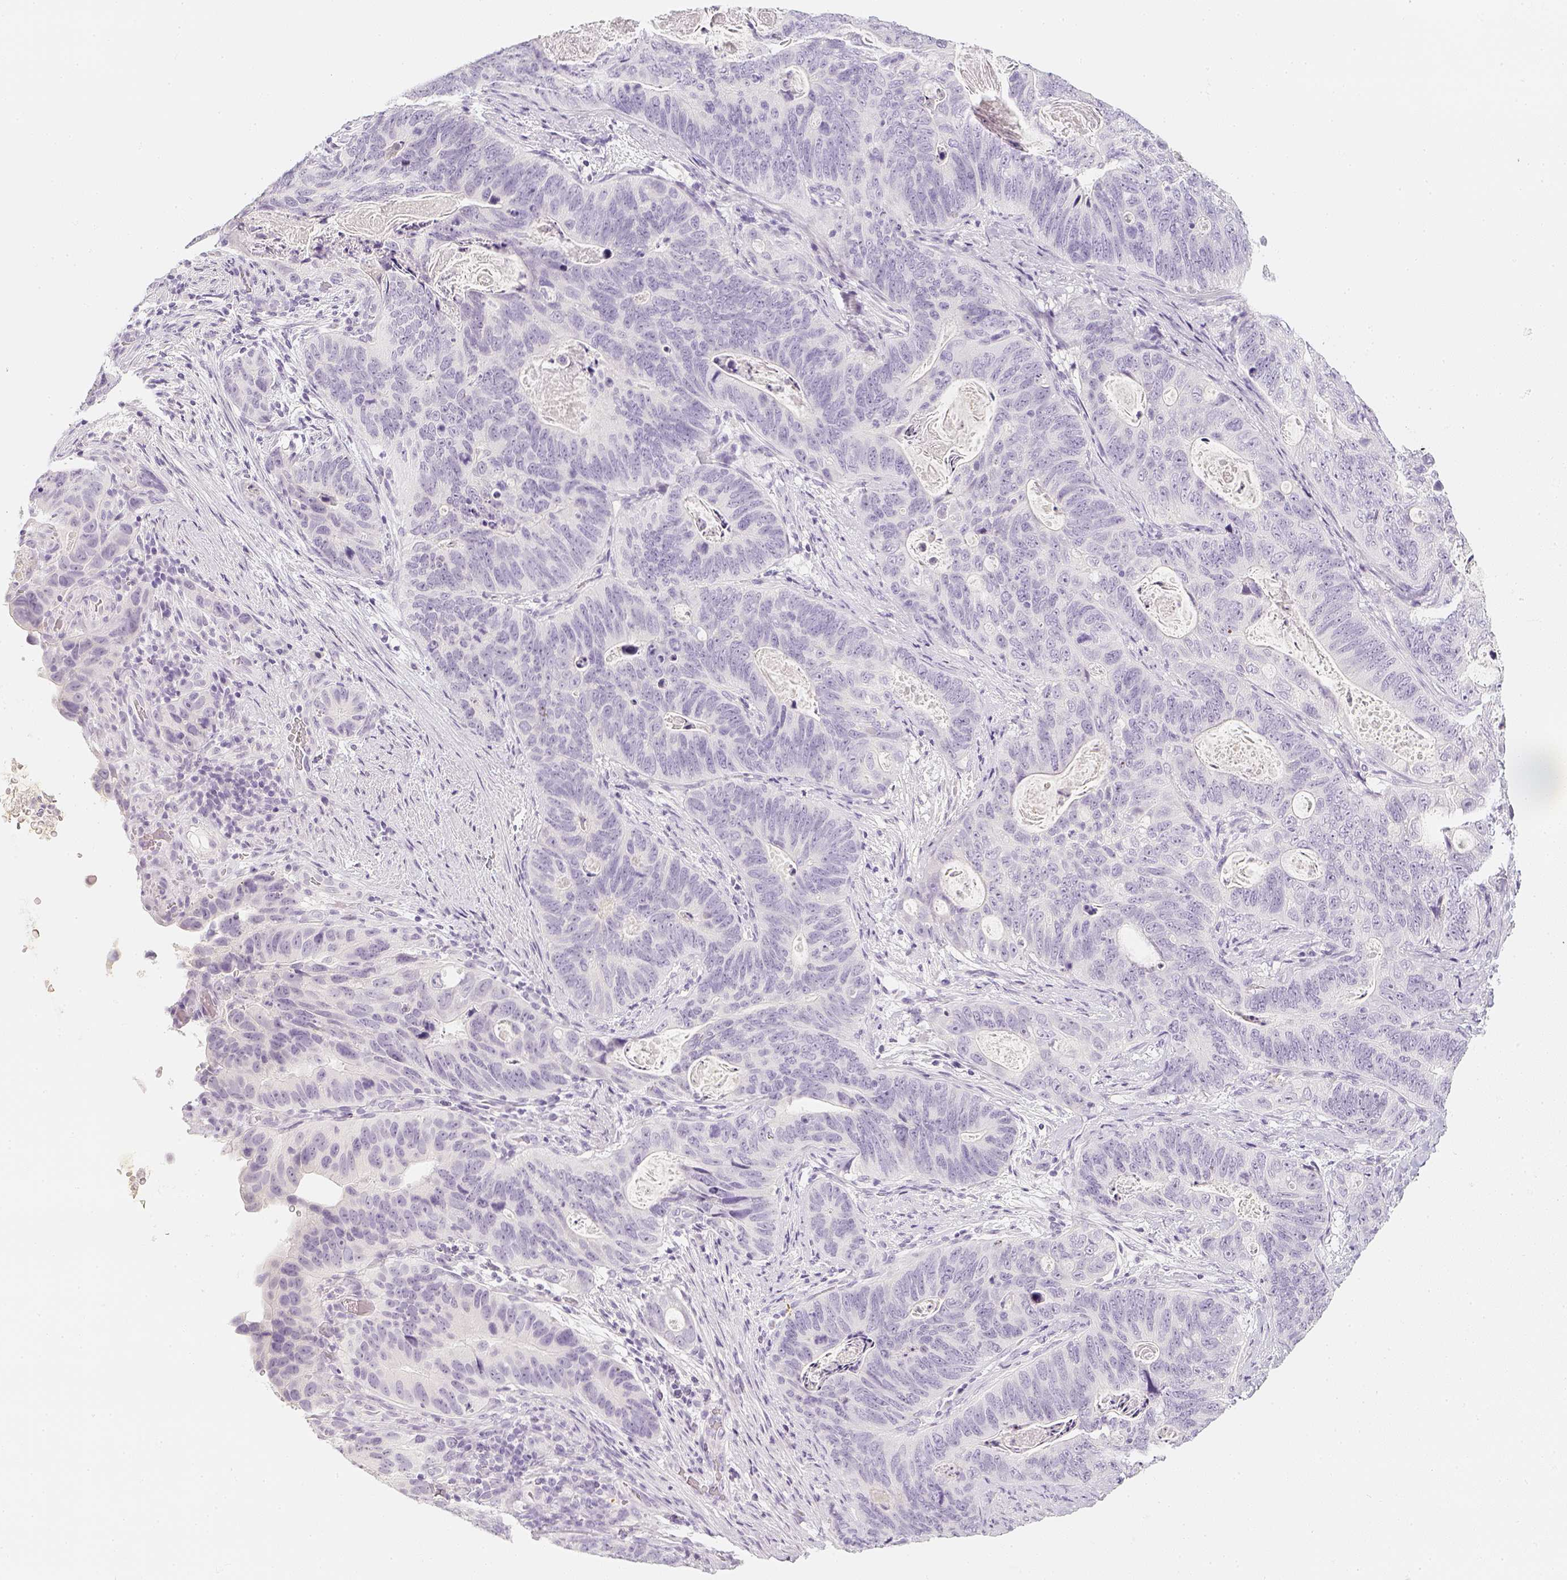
{"staining": {"intensity": "negative", "quantity": "none", "location": "none"}, "tissue": "stomach cancer", "cell_type": "Tumor cells", "image_type": "cancer", "snomed": [{"axis": "morphology", "description": "Normal tissue, NOS"}, {"axis": "morphology", "description": "Adenocarcinoma, NOS"}, {"axis": "topography", "description": "Stomach"}], "caption": "Immunohistochemistry of stomach adenocarcinoma reveals no expression in tumor cells.", "gene": "SLC18A1", "patient": {"sex": "female", "age": 89}}